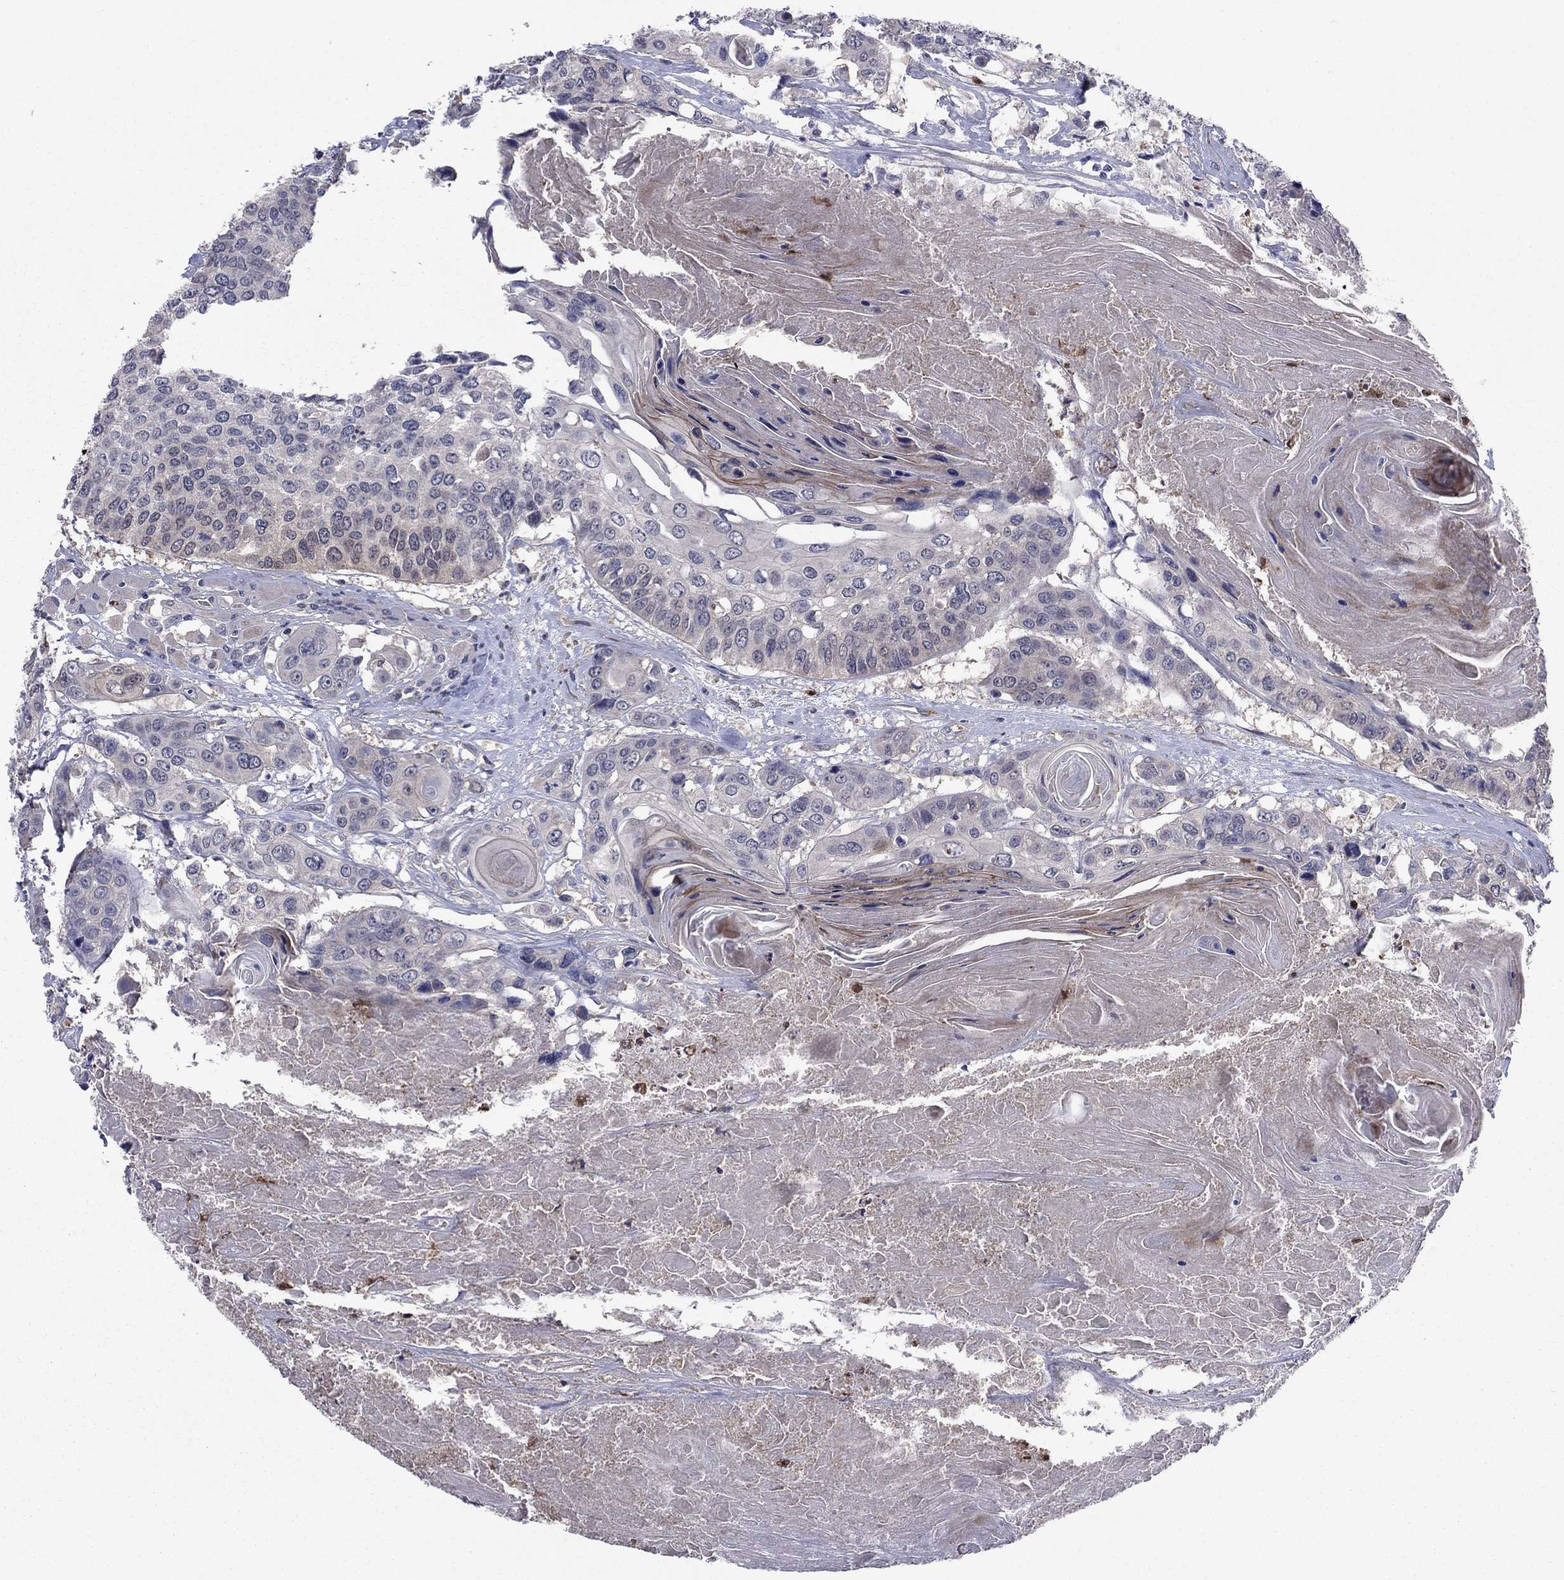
{"staining": {"intensity": "negative", "quantity": "none", "location": "none"}, "tissue": "head and neck cancer", "cell_type": "Tumor cells", "image_type": "cancer", "snomed": [{"axis": "morphology", "description": "Squamous cell carcinoma, NOS"}, {"axis": "topography", "description": "Oral tissue"}, {"axis": "topography", "description": "Head-Neck"}], "caption": "The immunohistochemistry micrograph has no significant positivity in tumor cells of squamous cell carcinoma (head and neck) tissue.", "gene": "MSRB1", "patient": {"sex": "male", "age": 56}}